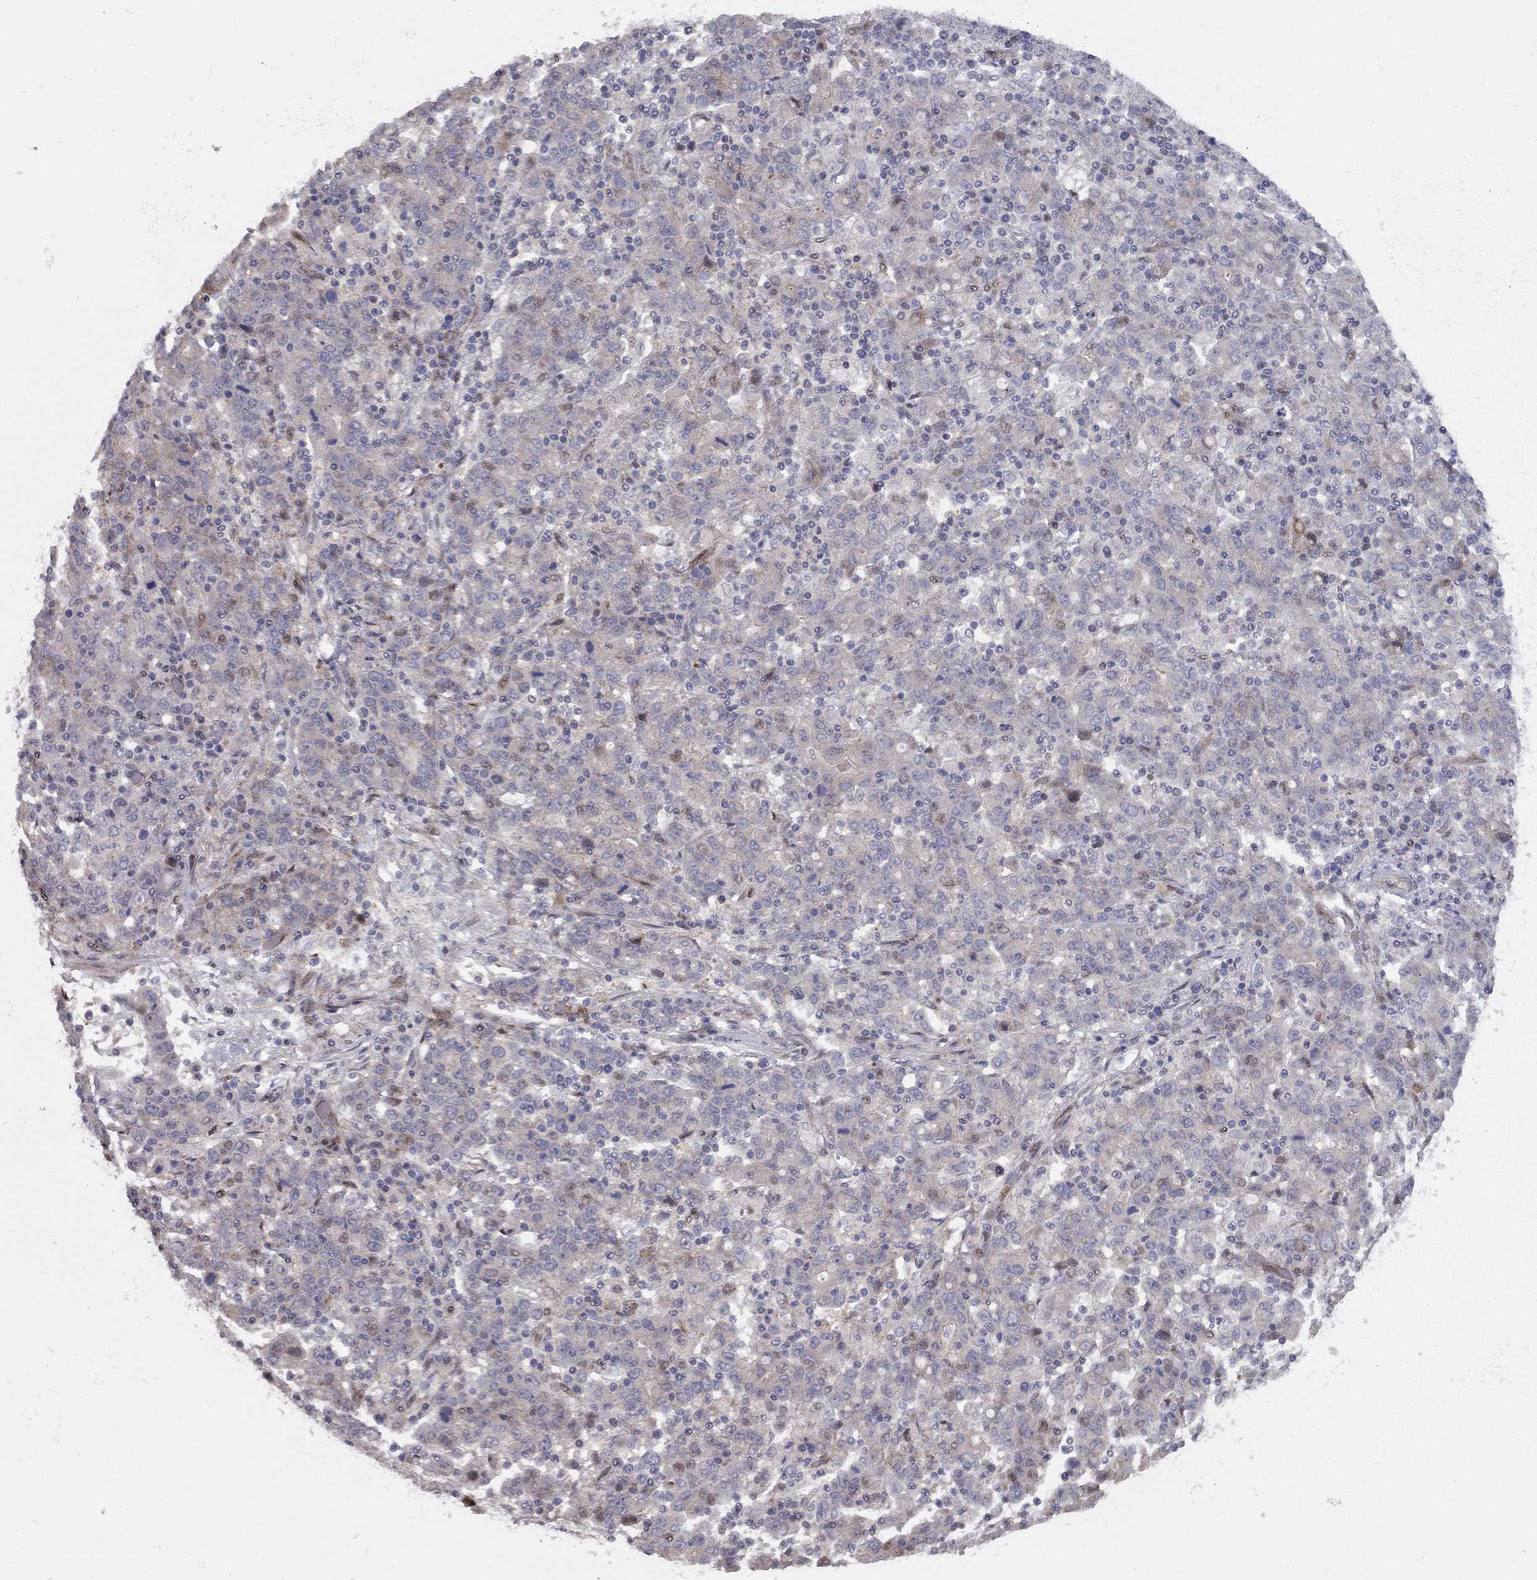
{"staining": {"intensity": "negative", "quantity": "none", "location": "none"}, "tissue": "stomach cancer", "cell_type": "Tumor cells", "image_type": "cancer", "snomed": [{"axis": "morphology", "description": "Adenocarcinoma, NOS"}, {"axis": "topography", "description": "Stomach, upper"}], "caption": "There is no significant expression in tumor cells of stomach adenocarcinoma. Nuclei are stained in blue.", "gene": "DUSP7", "patient": {"sex": "male", "age": 69}}